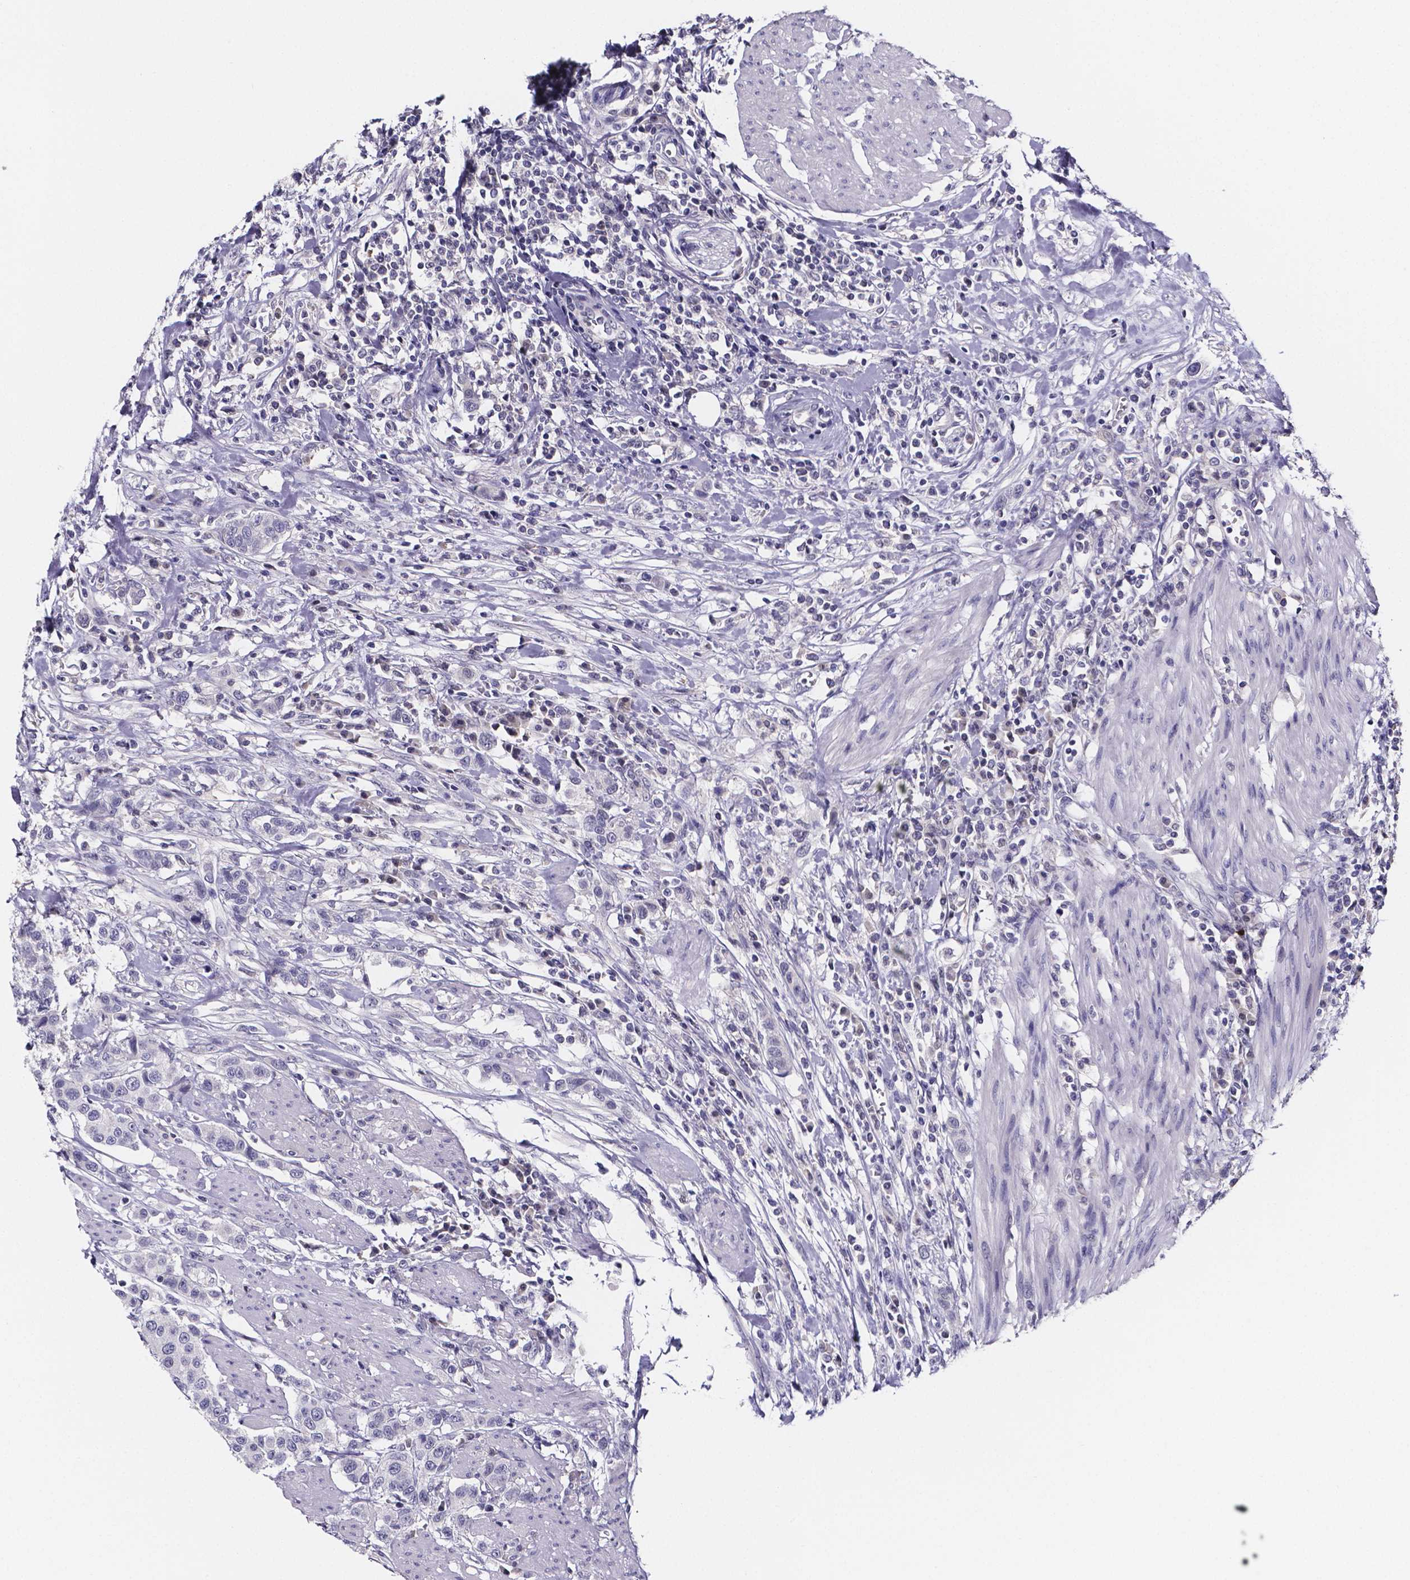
{"staining": {"intensity": "negative", "quantity": "none", "location": "none"}, "tissue": "urothelial cancer", "cell_type": "Tumor cells", "image_type": "cancer", "snomed": [{"axis": "morphology", "description": "Urothelial carcinoma, High grade"}, {"axis": "topography", "description": "Urinary bladder"}], "caption": "DAB (3,3'-diaminobenzidine) immunohistochemical staining of human high-grade urothelial carcinoma reveals no significant expression in tumor cells. (DAB (3,3'-diaminobenzidine) IHC, high magnification).", "gene": "IZUMO1", "patient": {"sex": "female", "age": 58}}